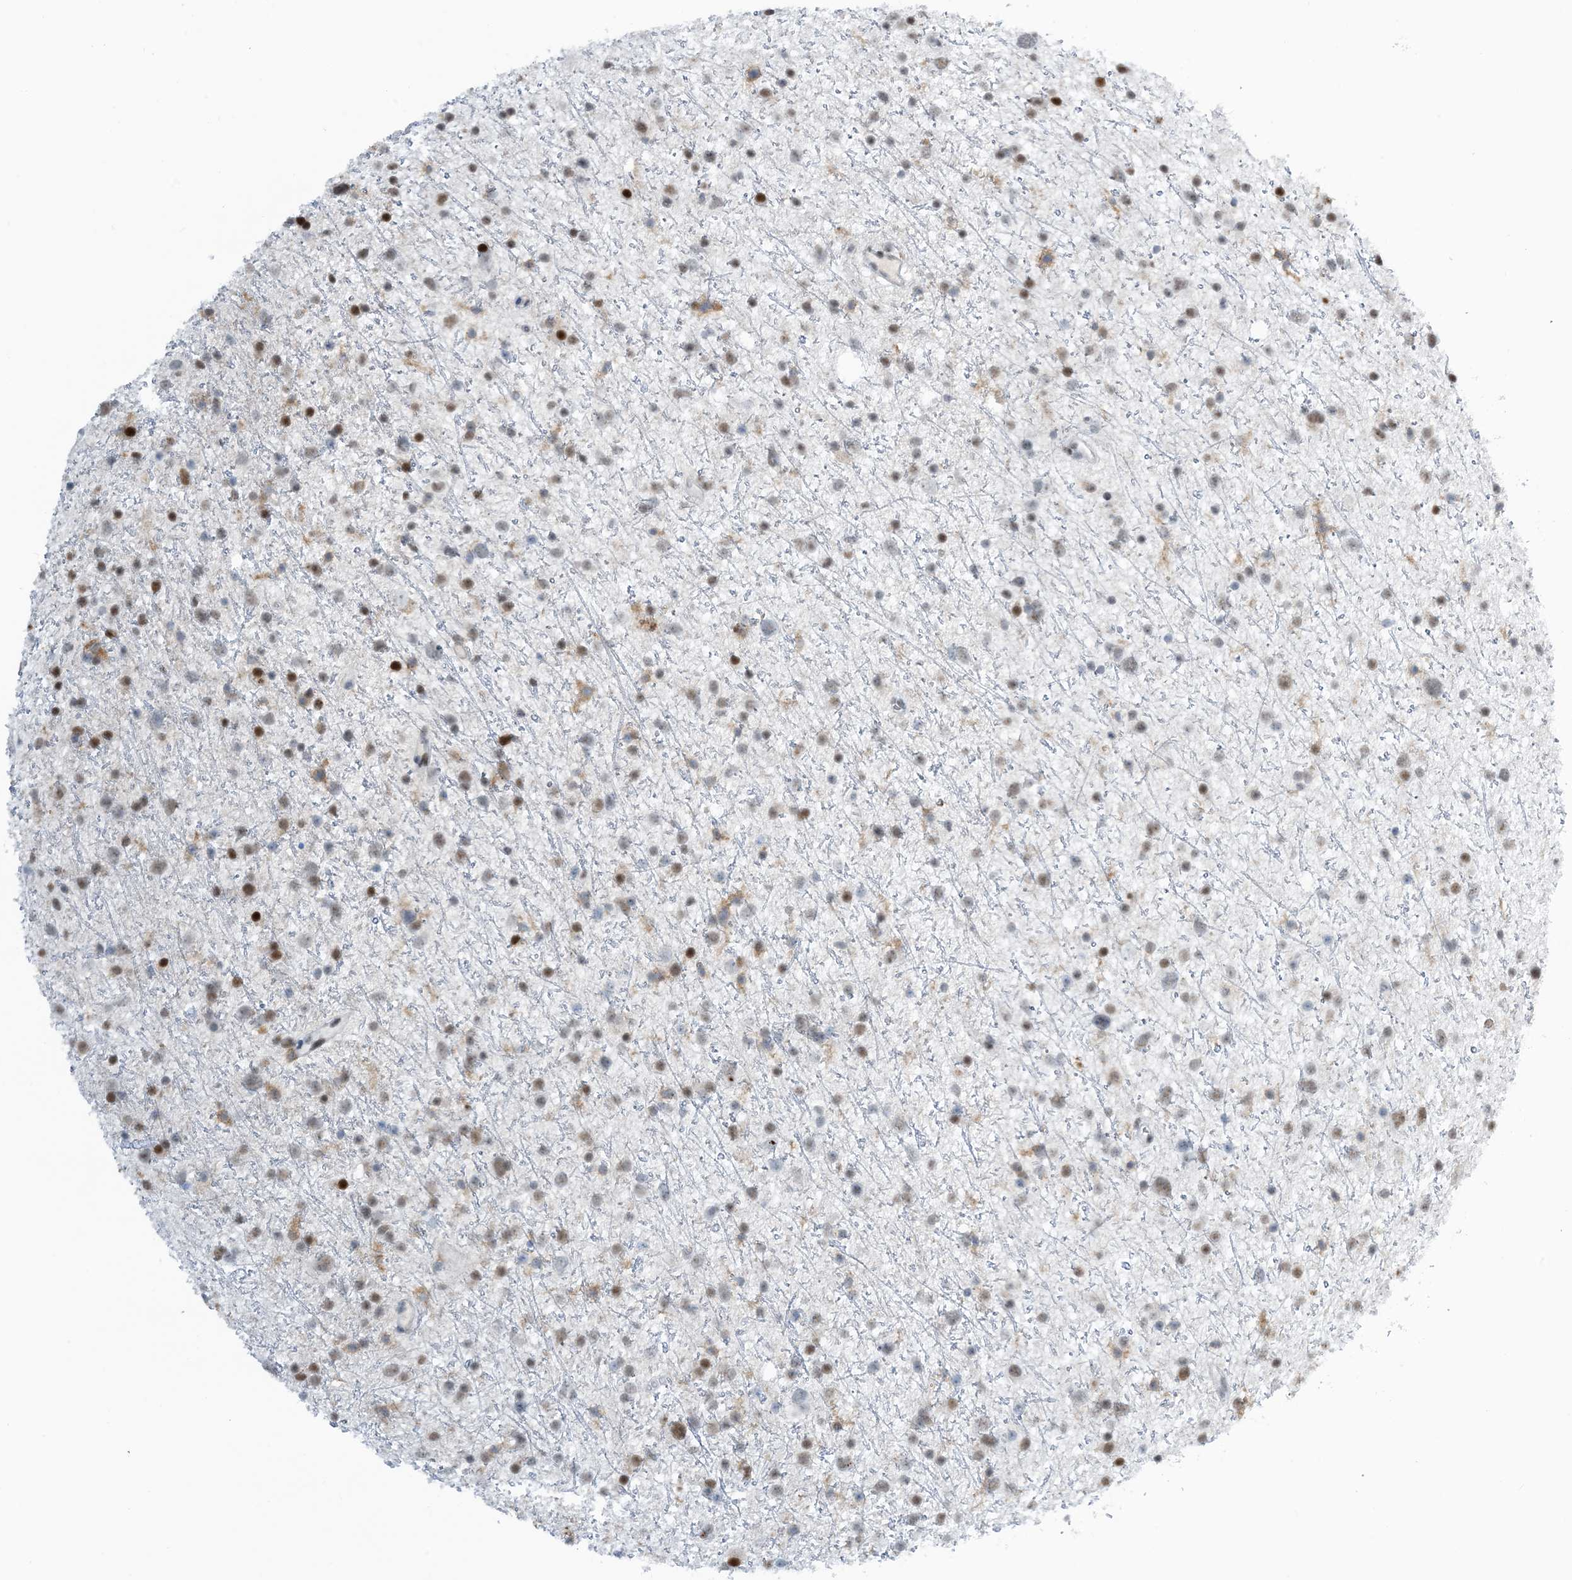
{"staining": {"intensity": "moderate", "quantity": "<25%", "location": "nuclear"}, "tissue": "glioma", "cell_type": "Tumor cells", "image_type": "cancer", "snomed": [{"axis": "morphology", "description": "Glioma, malignant, Low grade"}, {"axis": "topography", "description": "Cerebral cortex"}], "caption": "Malignant glioma (low-grade) tissue exhibits moderate nuclear expression in approximately <25% of tumor cells, visualized by immunohistochemistry. The staining was performed using DAB to visualize the protein expression in brown, while the nuclei were stained in blue with hematoxylin (Magnification: 20x).", "gene": "HEMK1", "patient": {"sex": "female", "age": 39}}